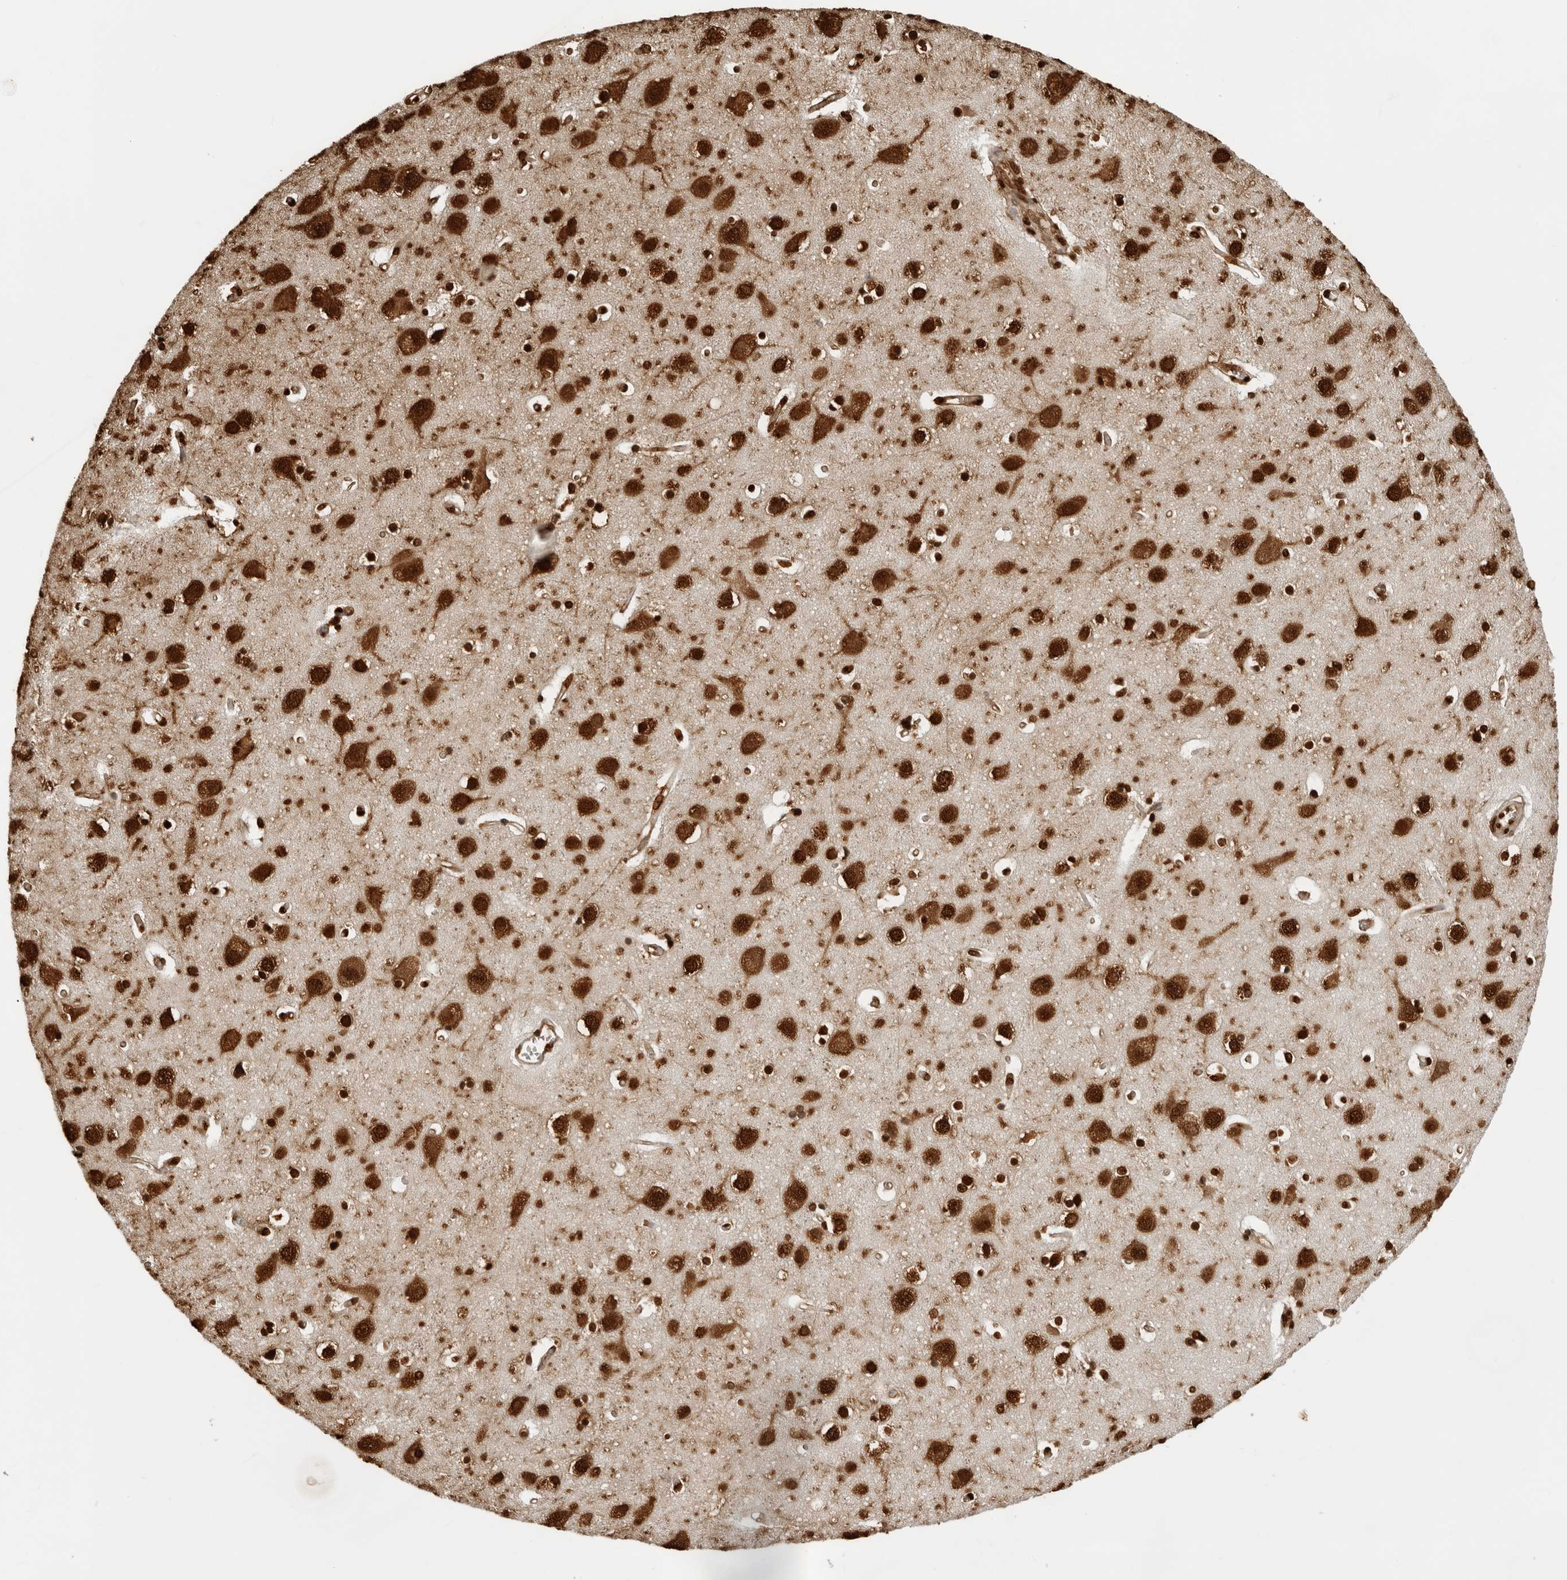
{"staining": {"intensity": "strong", "quantity": ">75%", "location": "nuclear"}, "tissue": "cerebral cortex", "cell_type": "Endothelial cells", "image_type": "normal", "snomed": [{"axis": "morphology", "description": "Normal tissue, NOS"}, {"axis": "topography", "description": "Cerebral cortex"}], "caption": "Immunohistochemistry of benign cerebral cortex shows high levels of strong nuclear positivity in about >75% of endothelial cells.", "gene": "ZFP91", "patient": {"sex": "male", "age": 54}}